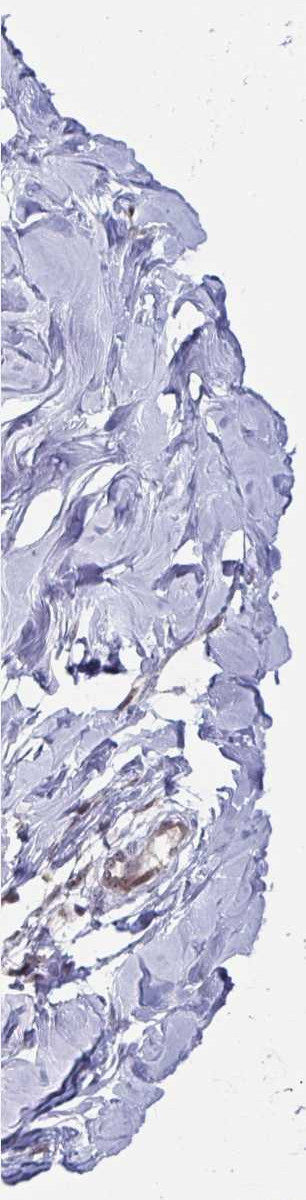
{"staining": {"intensity": "strong", "quantity": ">75%", "location": "cytoplasmic/membranous"}, "tissue": "breast", "cell_type": "Adipocytes", "image_type": "normal", "snomed": [{"axis": "morphology", "description": "Normal tissue, NOS"}, {"axis": "topography", "description": "Breast"}], "caption": "This photomicrograph reveals benign breast stained with IHC to label a protein in brown. The cytoplasmic/membranous of adipocytes show strong positivity for the protein. Nuclei are counter-stained blue.", "gene": "NLRP13", "patient": {"sex": "female", "age": 27}}